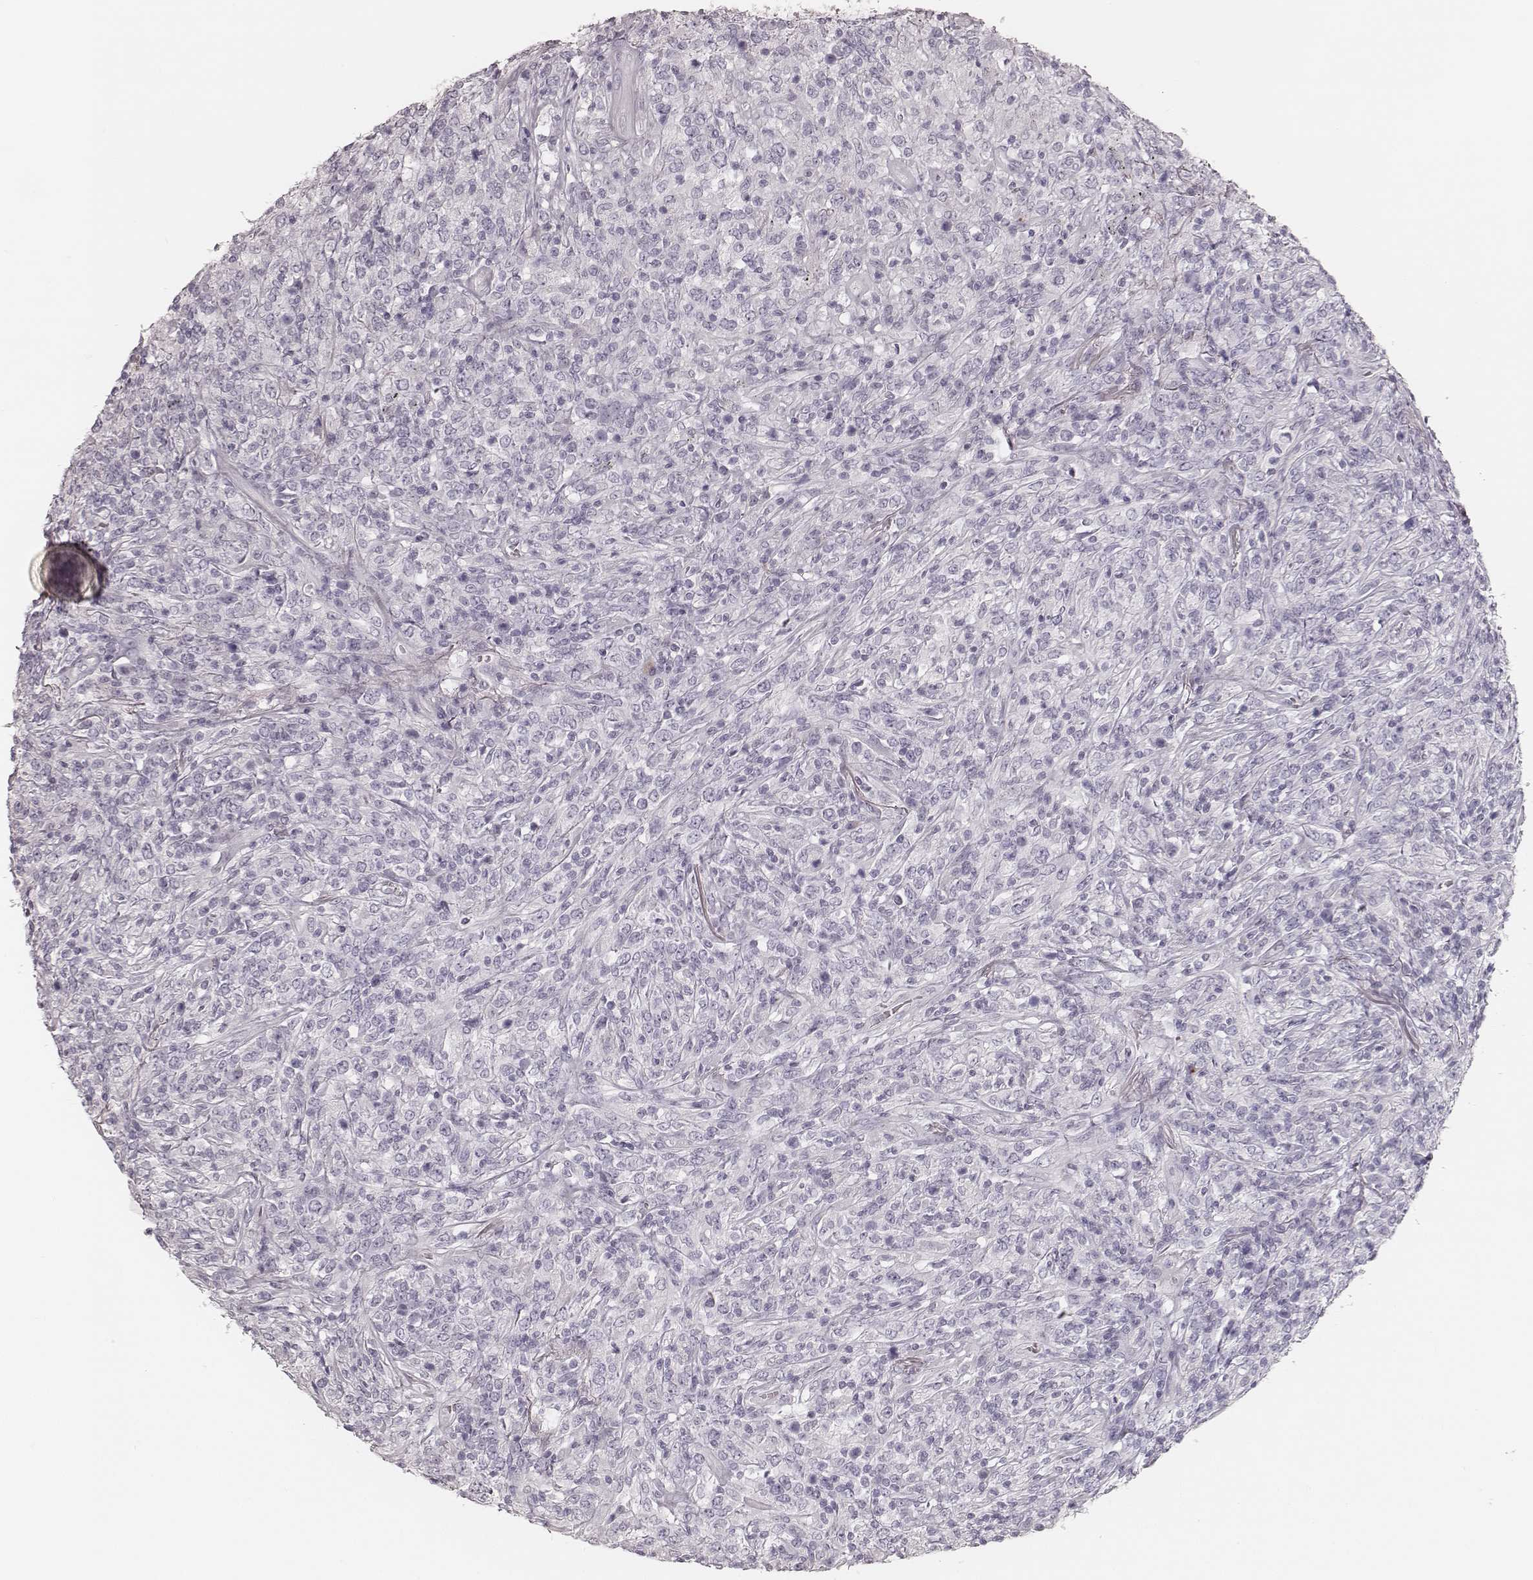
{"staining": {"intensity": "negative", "quantity": "none", "location": "none"}, "tissue": "lymphoma", "cell_type": "Tumor cells", "image_type": "cancer", "snomed": [{"axis": "morphology", "description": "Malignant lymphoma, non-Hodgkin's type, High grade"}, {"axis": "topography", "description": "Lung"}], "caption": "Histopathology image shows no protein expression in tumor cells of lymphoma tissue. (Stains: DAB immunohistochemistry with hematoxylin counter stain, Microscopy: brightfield microscopy at high magnification).", "gene": "KRT82", "patient": {"sex": "male", "age": 79}}